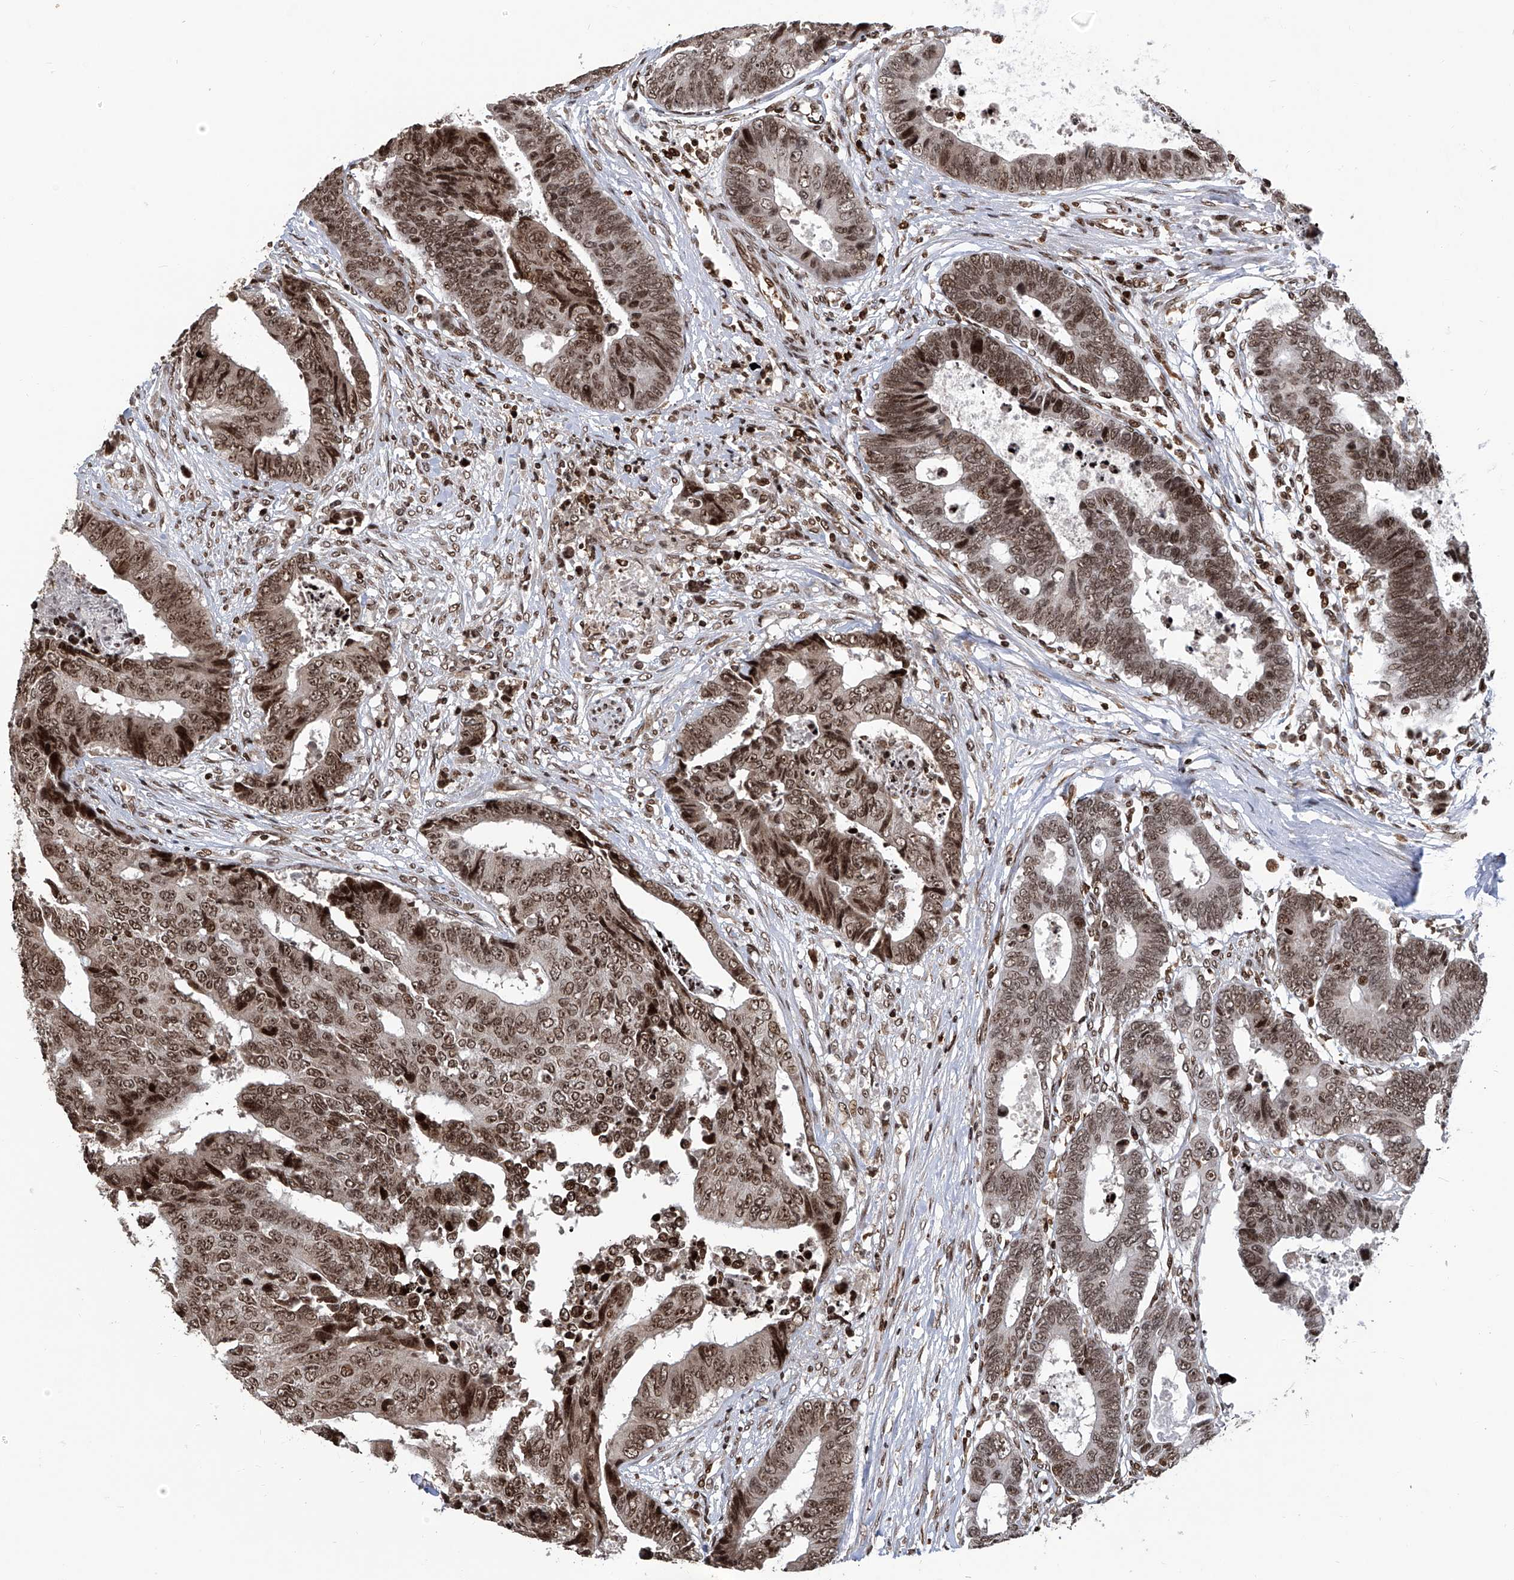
{"staining": {"intensity": "moderate", "quantity": ">75%", "location": "nuclear"}, "tissue": "colorectal cancer", "cell_type": "Tumor cells", "image_type": "cancer", "snomed": [{"axis": "morphology", "description": "Adenocarcinoma, NOS"}, {"axis": "topography", "description": "Rectum"}], "caption": "Immunohistochemical staining of human colorectal cancer shows medium levels of moderate nuclear protein expression in approximately >75% of tumor cells.", "gene": "PAK1IP1", "patient": {"sex": "male", "age": 84}}